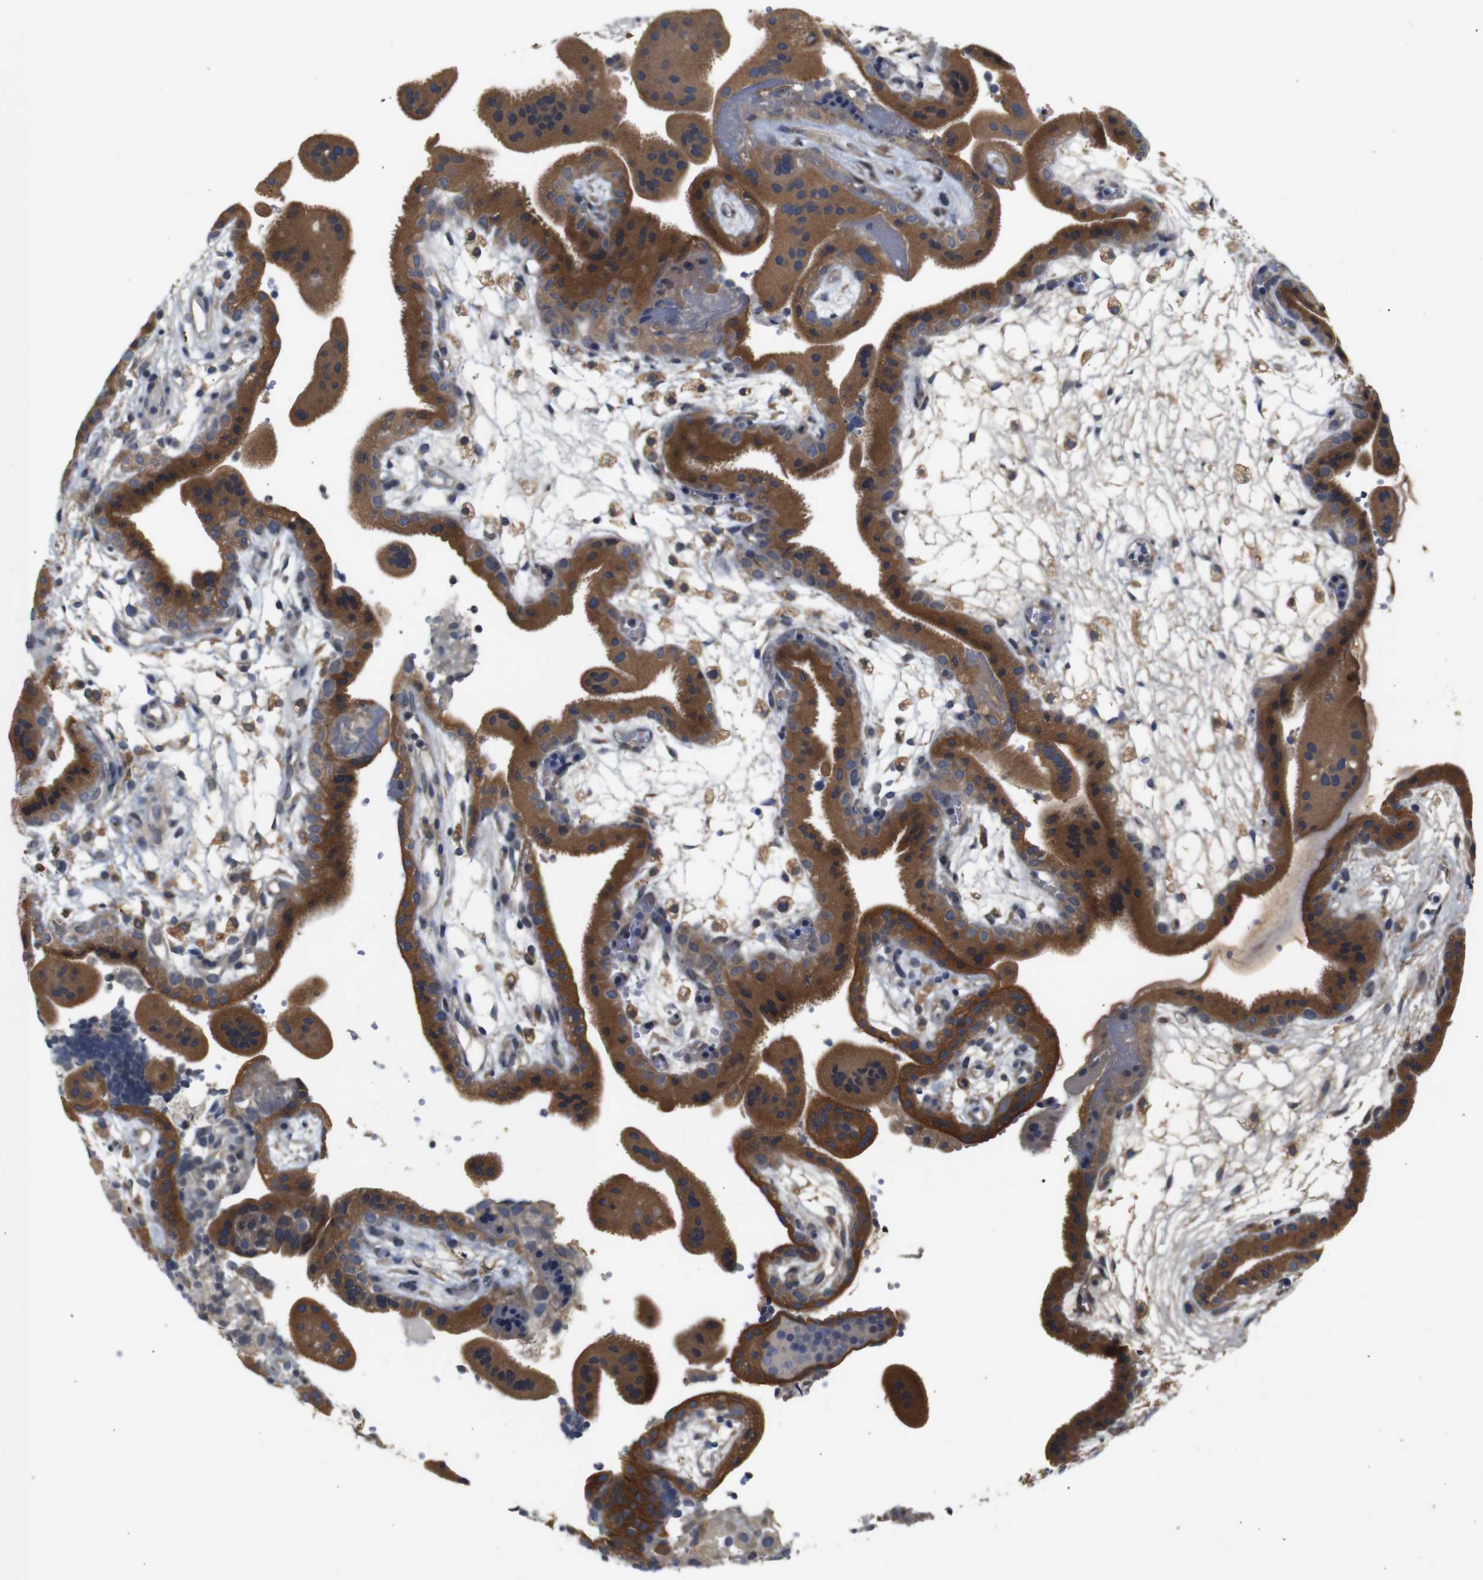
{"staining": {"intensity": "strong", "quantity": ">75%", "location": "cytoplasmic/membranous"}, "tissue": "placenta", "cell_type": "Trophoblastic cells", "image_type": "normal", "snomed": [{"axis": "morphology", "description": "Normal tissue, NOS"}, {"axis": "topography", "description": "Placenta"}], "caption": "The image displays immunohistochemical staining of normal placenta. There is strong cytoplasmic/membranous positivity is appreciated in approximately >75% of trophoblastic cells.", "gene": "PTPN1", "patient": {"sex": "female", "age": 18}}